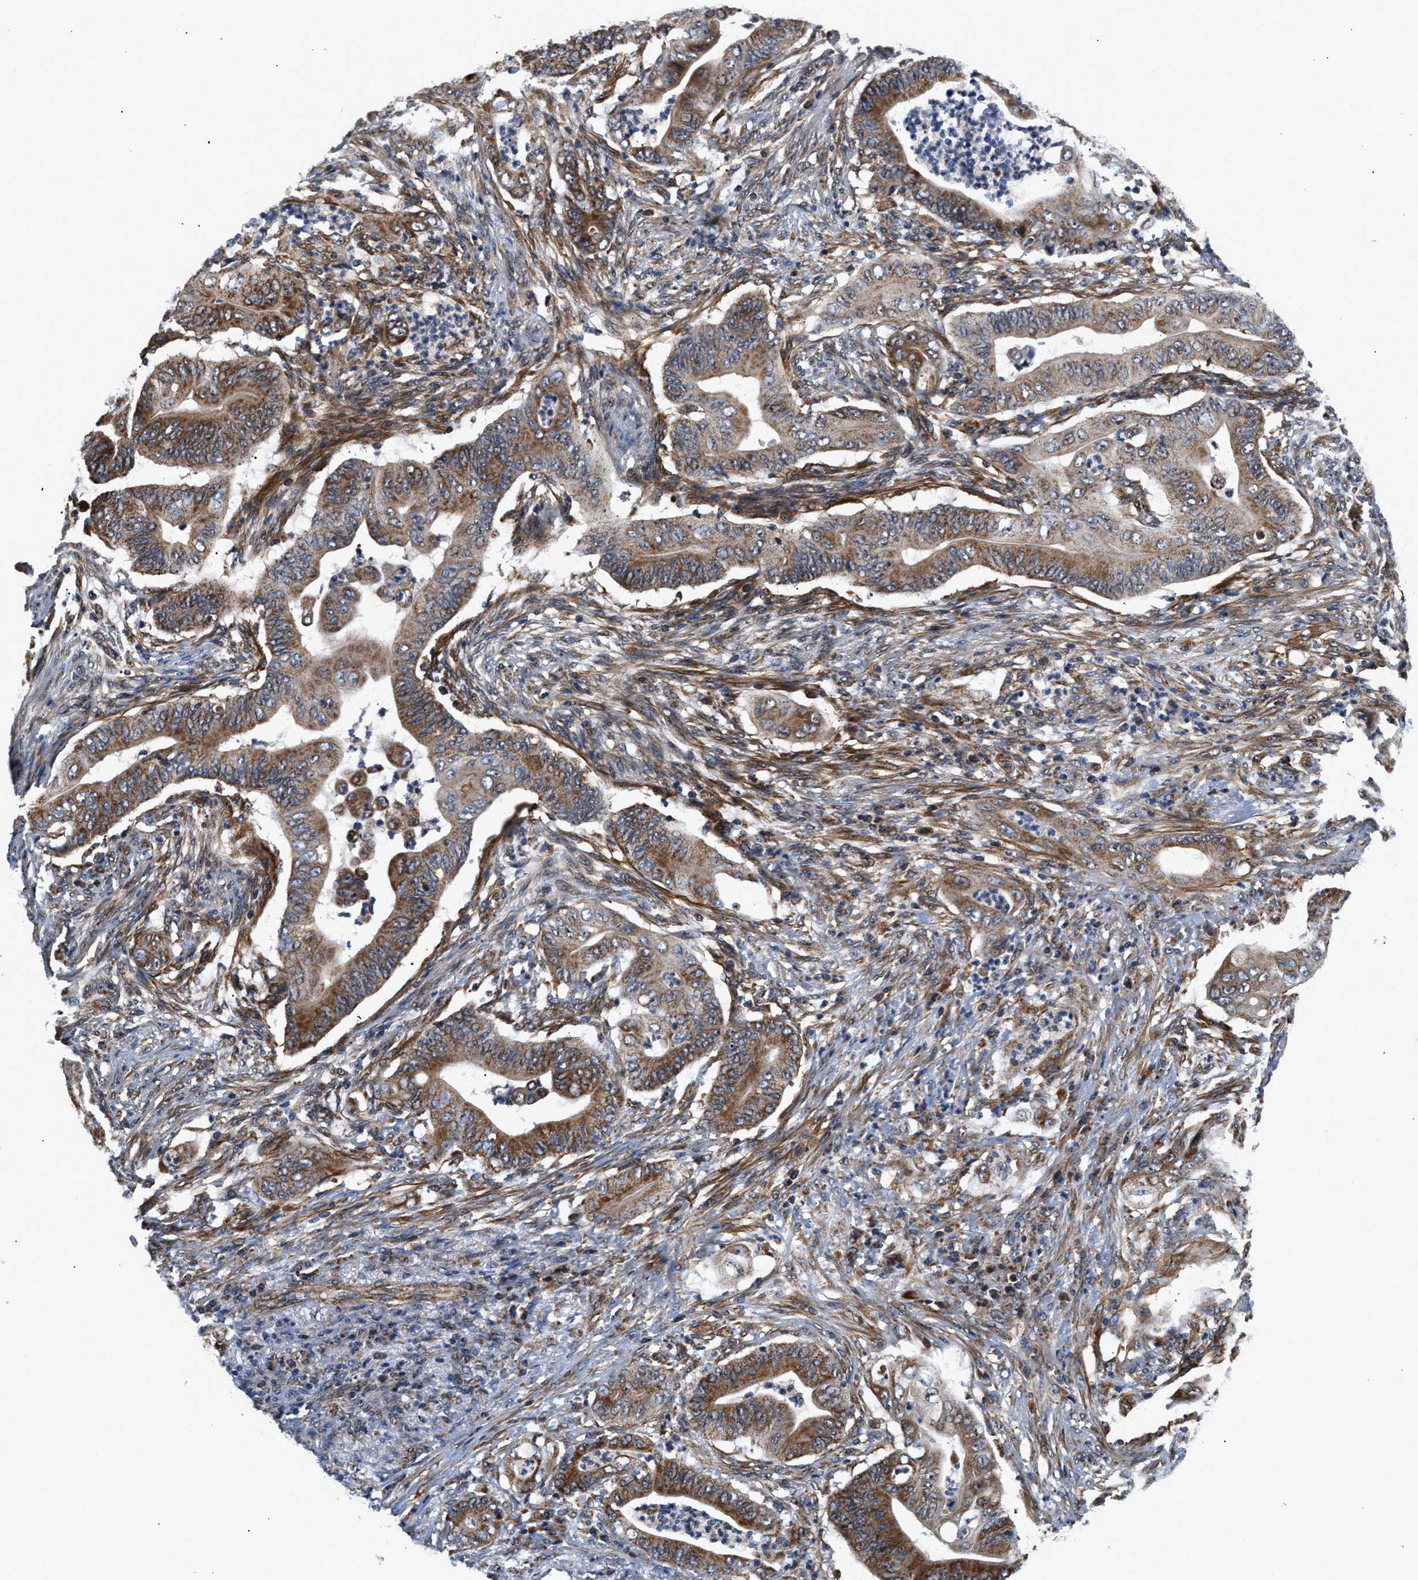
{"staining": {"intensity": "moderate", "quantity": ">75%", "location": "cytoplasmic/membranous"}, "tissue": "stomach cancer", "cell_type": "Tumor cells", "image_type": "cancer", "snomed": [{"axis": "morphology", "description": "Adenocarcinoma, NOS"}, {"axis": "topography", "description": "Stomach"}], "caption": "This photomicrograph exhibits immunohistochemistry staining of adenocarcinoma (stomach), with medium moderate cytoplasmic/membranous positivity in approximately >75% of tumor cells.", "gene": "SGK1", "patient": {"sex": "female", "age": 73}}